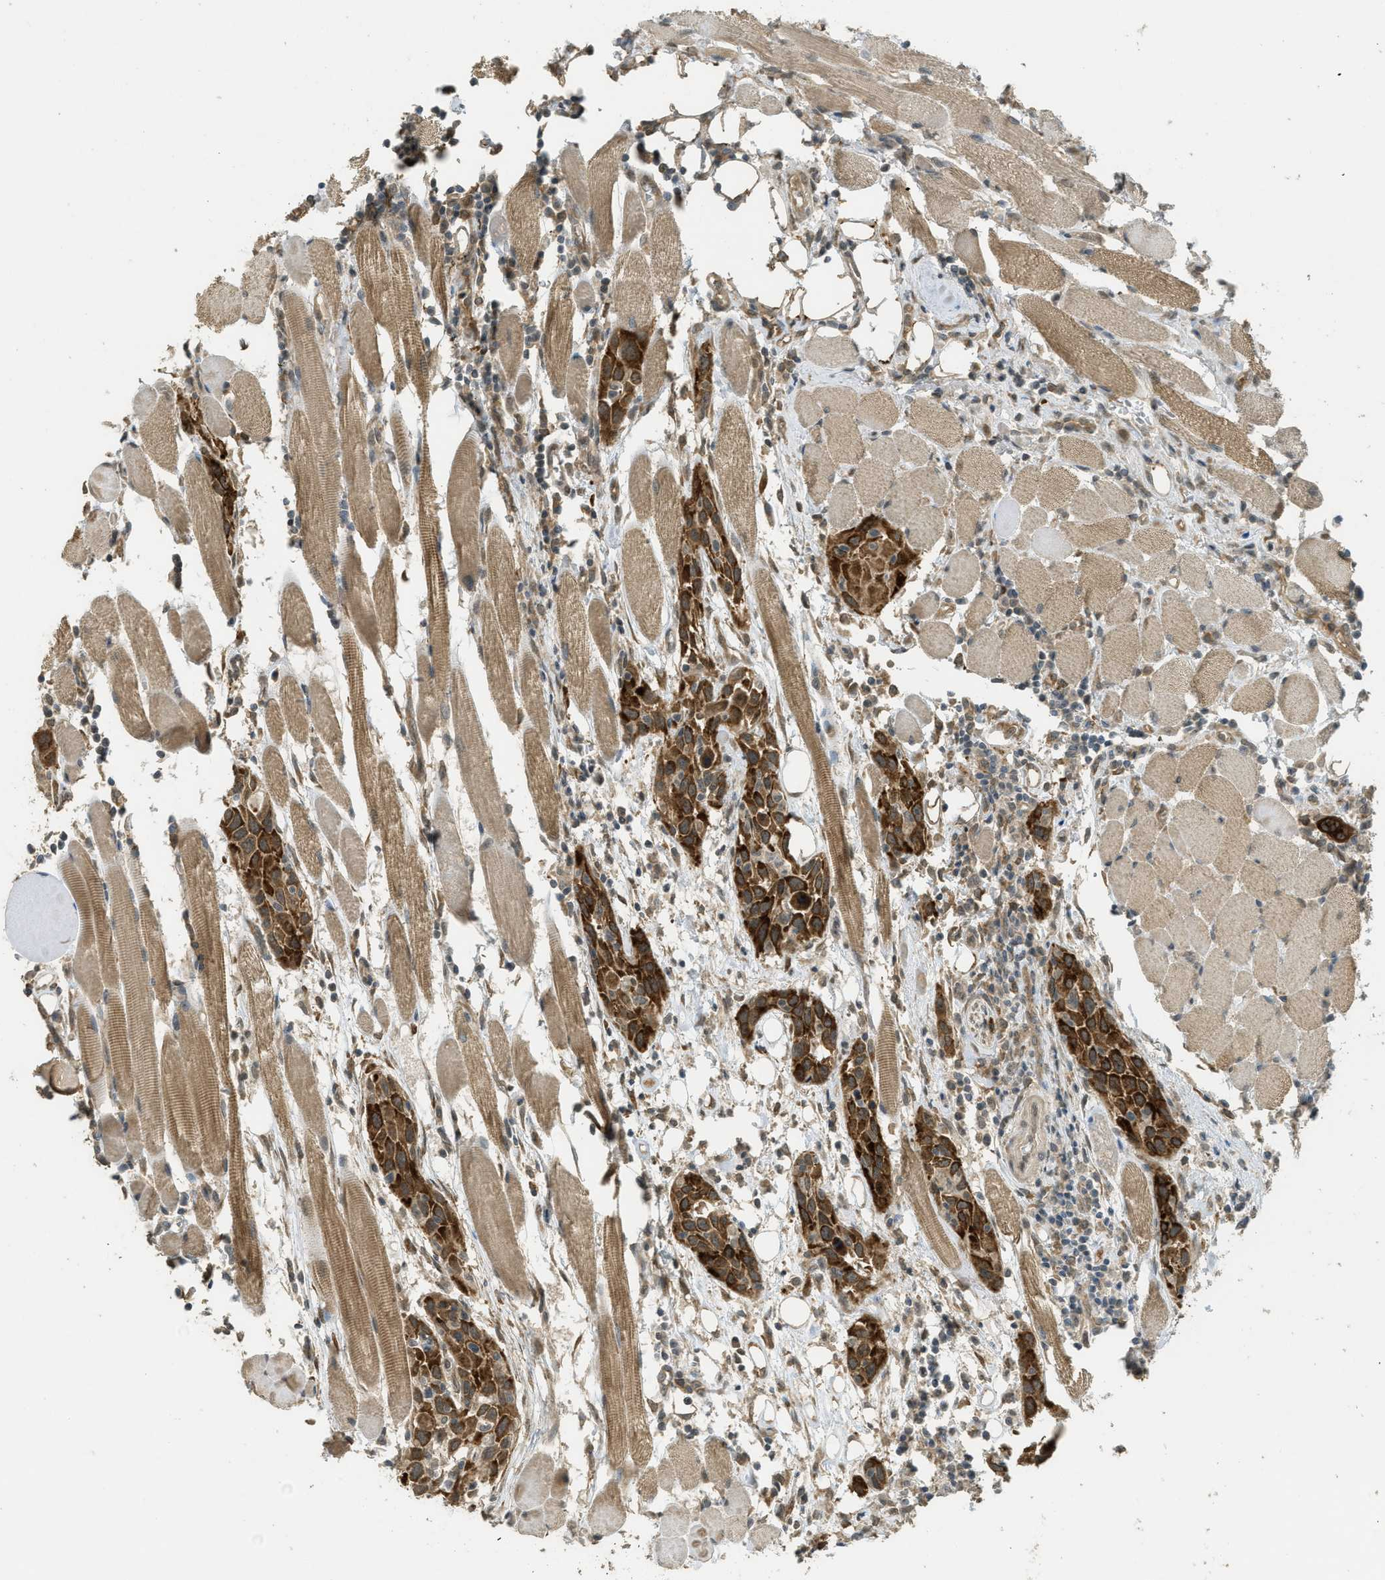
{"staining": {"intensity": "strong", "quantity": ">75%", "location": "cytoplasmic/membranous"}, "tissue": "head and neck cancer", "cell_type": "Tumor cells", "image_type": "cancer", "snomed": [{"axis": "morphology", "description": "Squamous cell carcinoma, NOS"}, {"axis": "topography", "description": "Oral tissue"}, {"axis": "topography", "description": "Head-Neck"}], "caption": "Head and neck squamous cell carcinoma stained with a protein marker exhibits strong staining in tumor cells.", "gene": "IGF2BP2", "patient": {"sex": "female", "age": 50}}